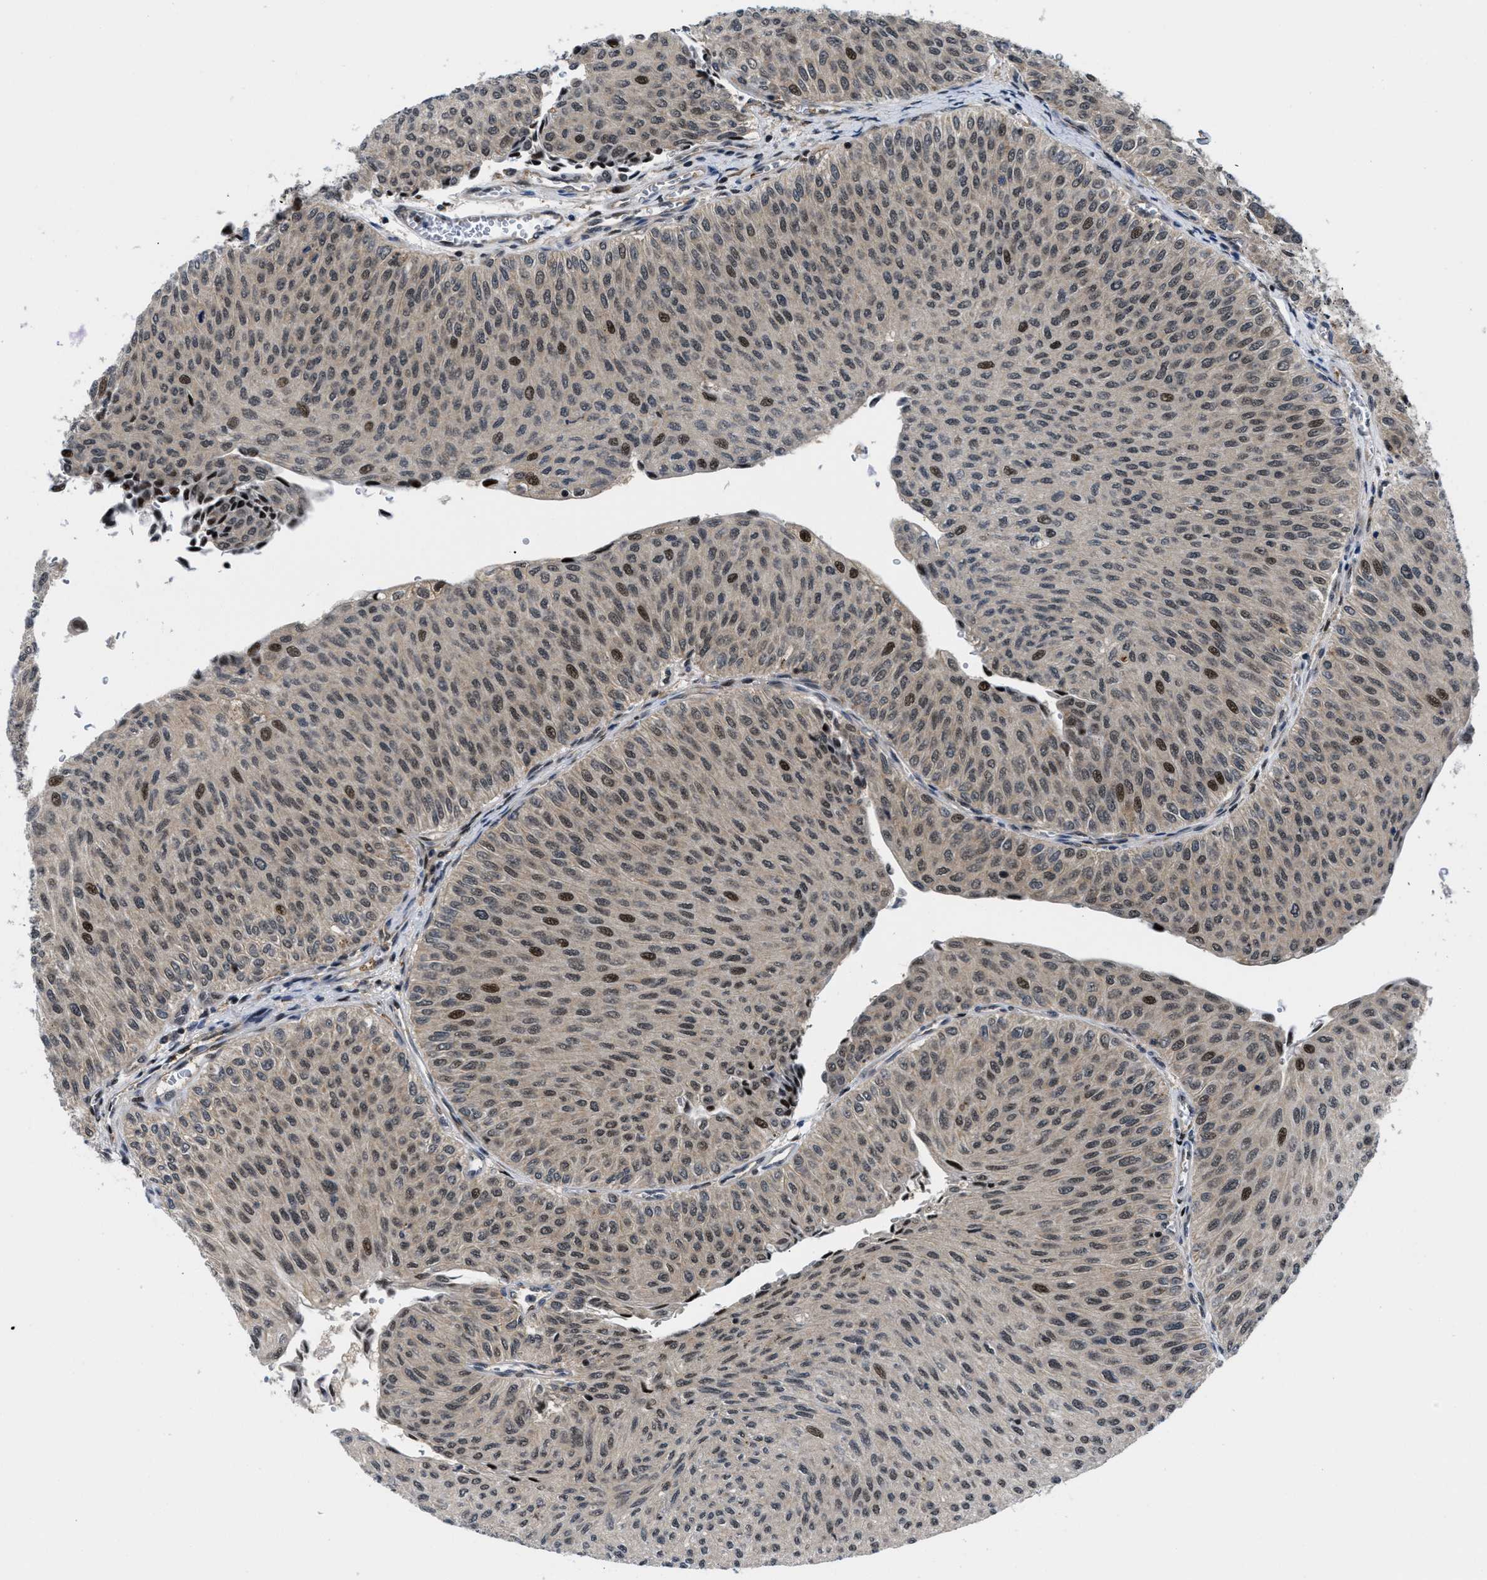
{"staining": {"intensity": "strong", "quantity": ">75%", "location": "cytoplasmic/membranous,nuclear"}, "tissue": "urothelial cancer", "cell_type": "Tumor cells", "image_type": "cancer", "snomed": [{"axis": "morphology", "description": "Urothelial carcinoma, Low grade"}, {"axis": "topography", "description": "Urinary bladder"}], "caption": "Protein positivity by immunohistochemistry displays strong cytoplasmic/membranous and nuclear staining in approximately >75% of tumor cells in urothelial cancer.", "gene": "SLC29A2", "patient": {"sex": "male", "age": 78}}